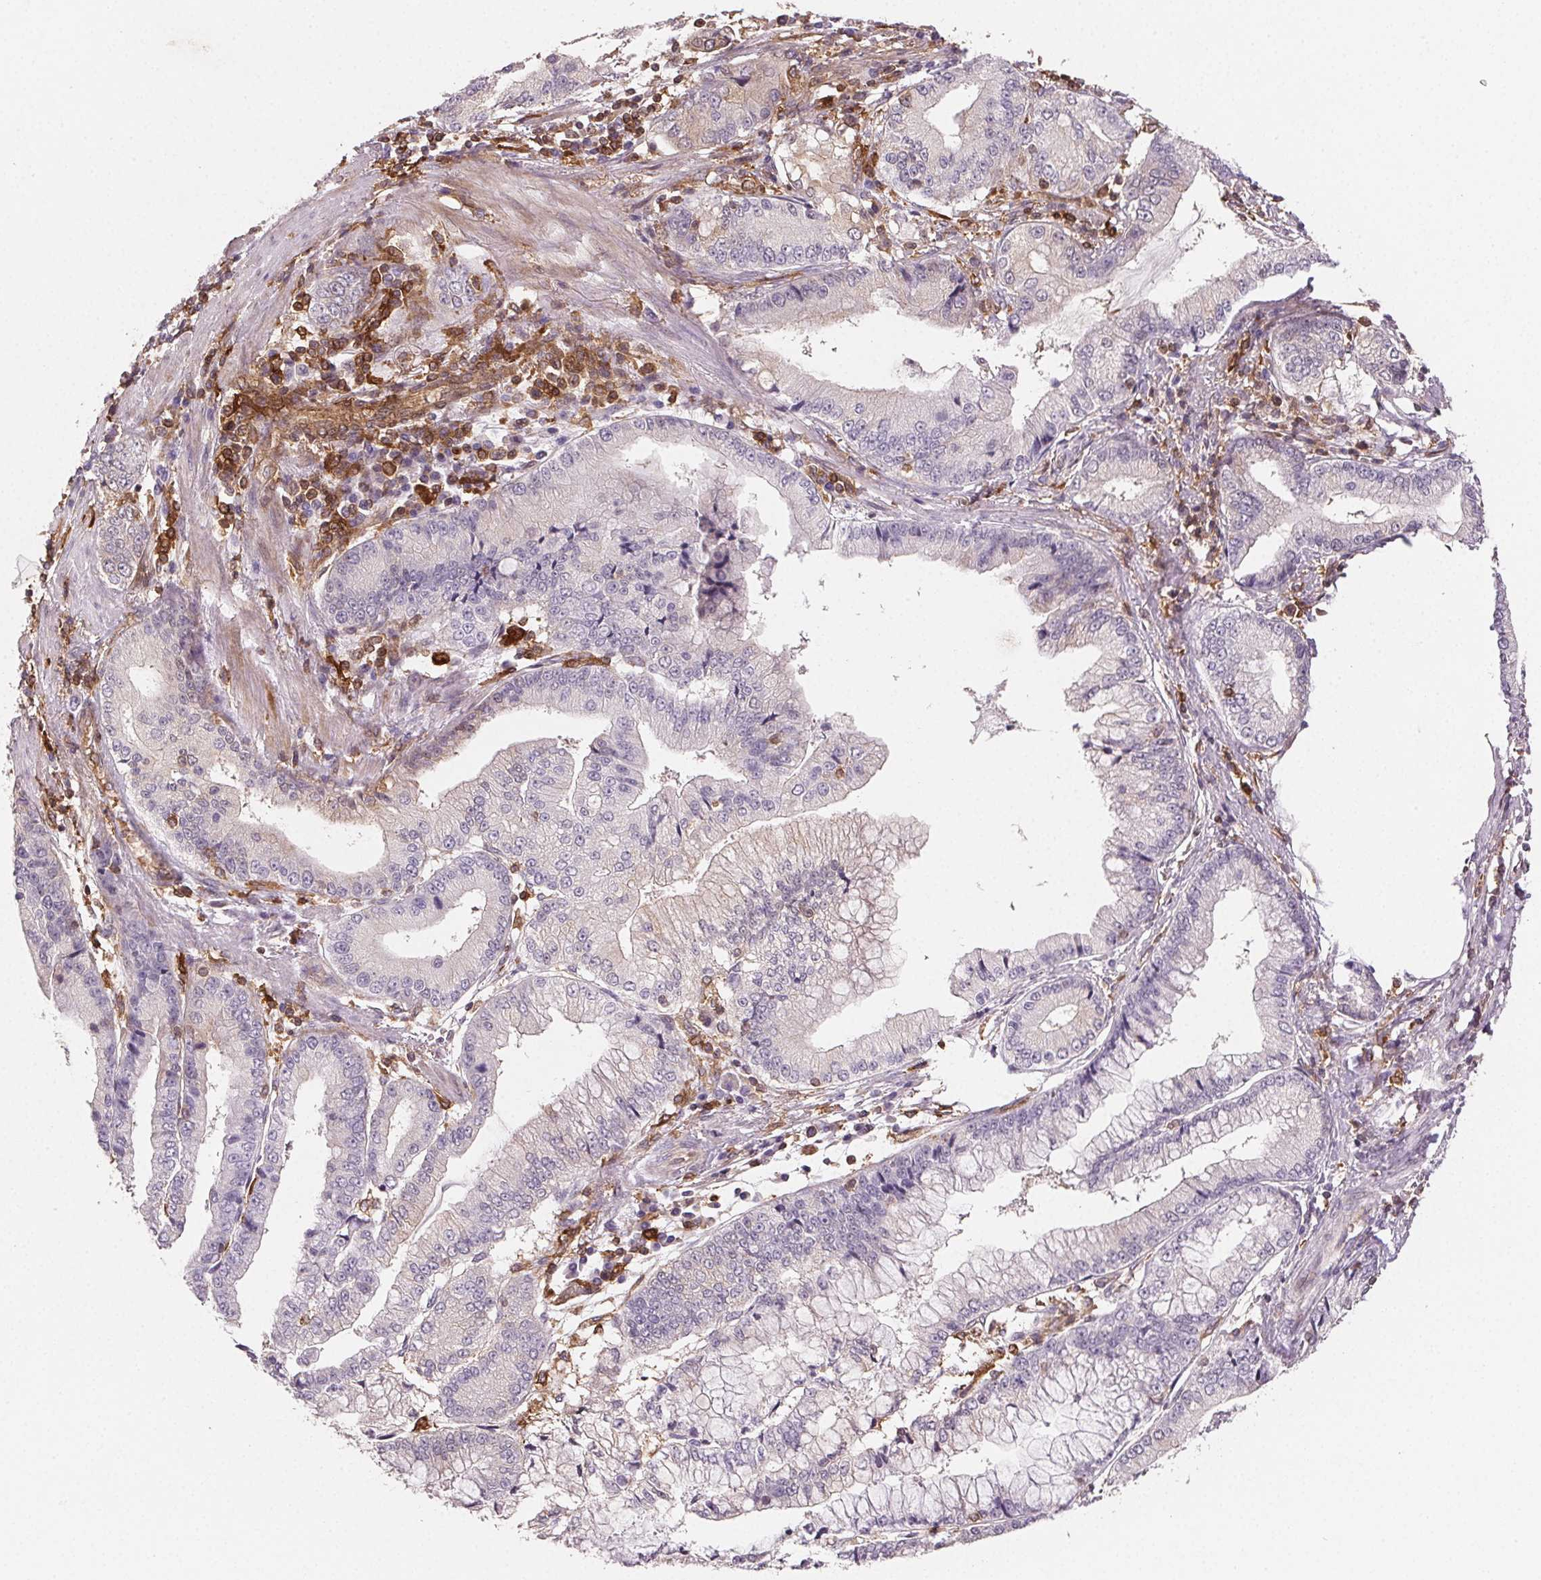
{"staining": {"intensity": "negative", "quantity": "none", "location": "none"}, "tissue": "stomach cancer", "cell_type": "Tumor cells", "image_type": "cancer", "snomed": [{"axis": "morphology", "description": "Adenocarcinoma, NOS"}, {"axis": "topography", "description": "Stomach, upper"}], "caption": "DAB immunohistochemical staining of human adenocarcinoma (stomach) reveals no significant positivity in tumor cells.", "gene": "GBP1", "patient": {"sex": "female", "age": 74}}